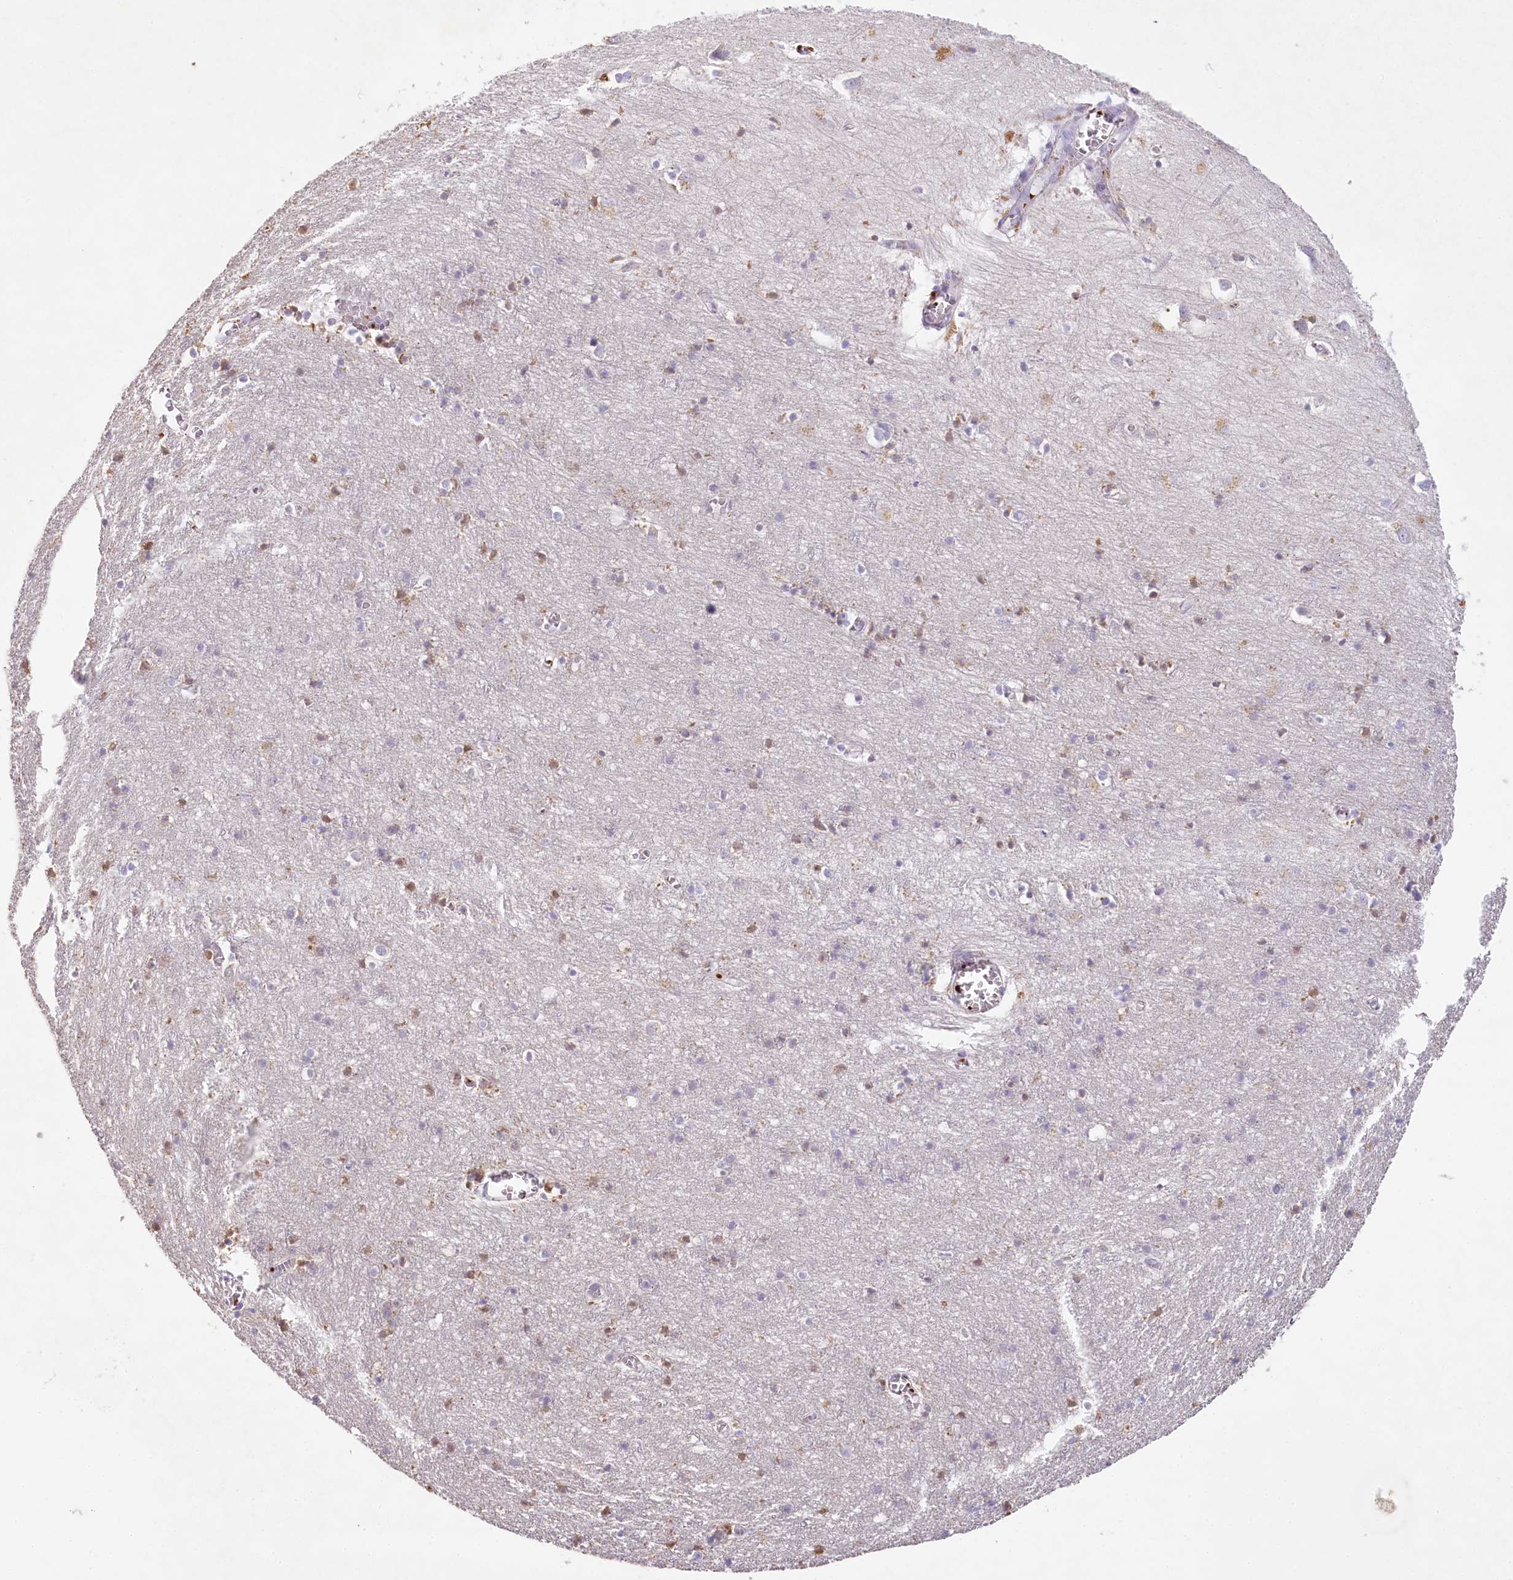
{"staining": {"intensity": "negative", "quantity": "none", "location": "none"}, "tissue": "cerebral cortex", "cell_type": "Endothelial cells", "image_type": "normal", "snomed": [{"axis": "morphology", "description": "Normal tissue, NOS"}, {"axis": "topography", "description": "Cerebral cortex"}], "caption": "High power microscopy histopathology image of an immunohistochemistry (IHC) micrograph of unremarkable cerebral cortex, revealing no significant staining in endothelial cells.", "gene": "HPD", "patient": {"sex": "female", "age": 64}}